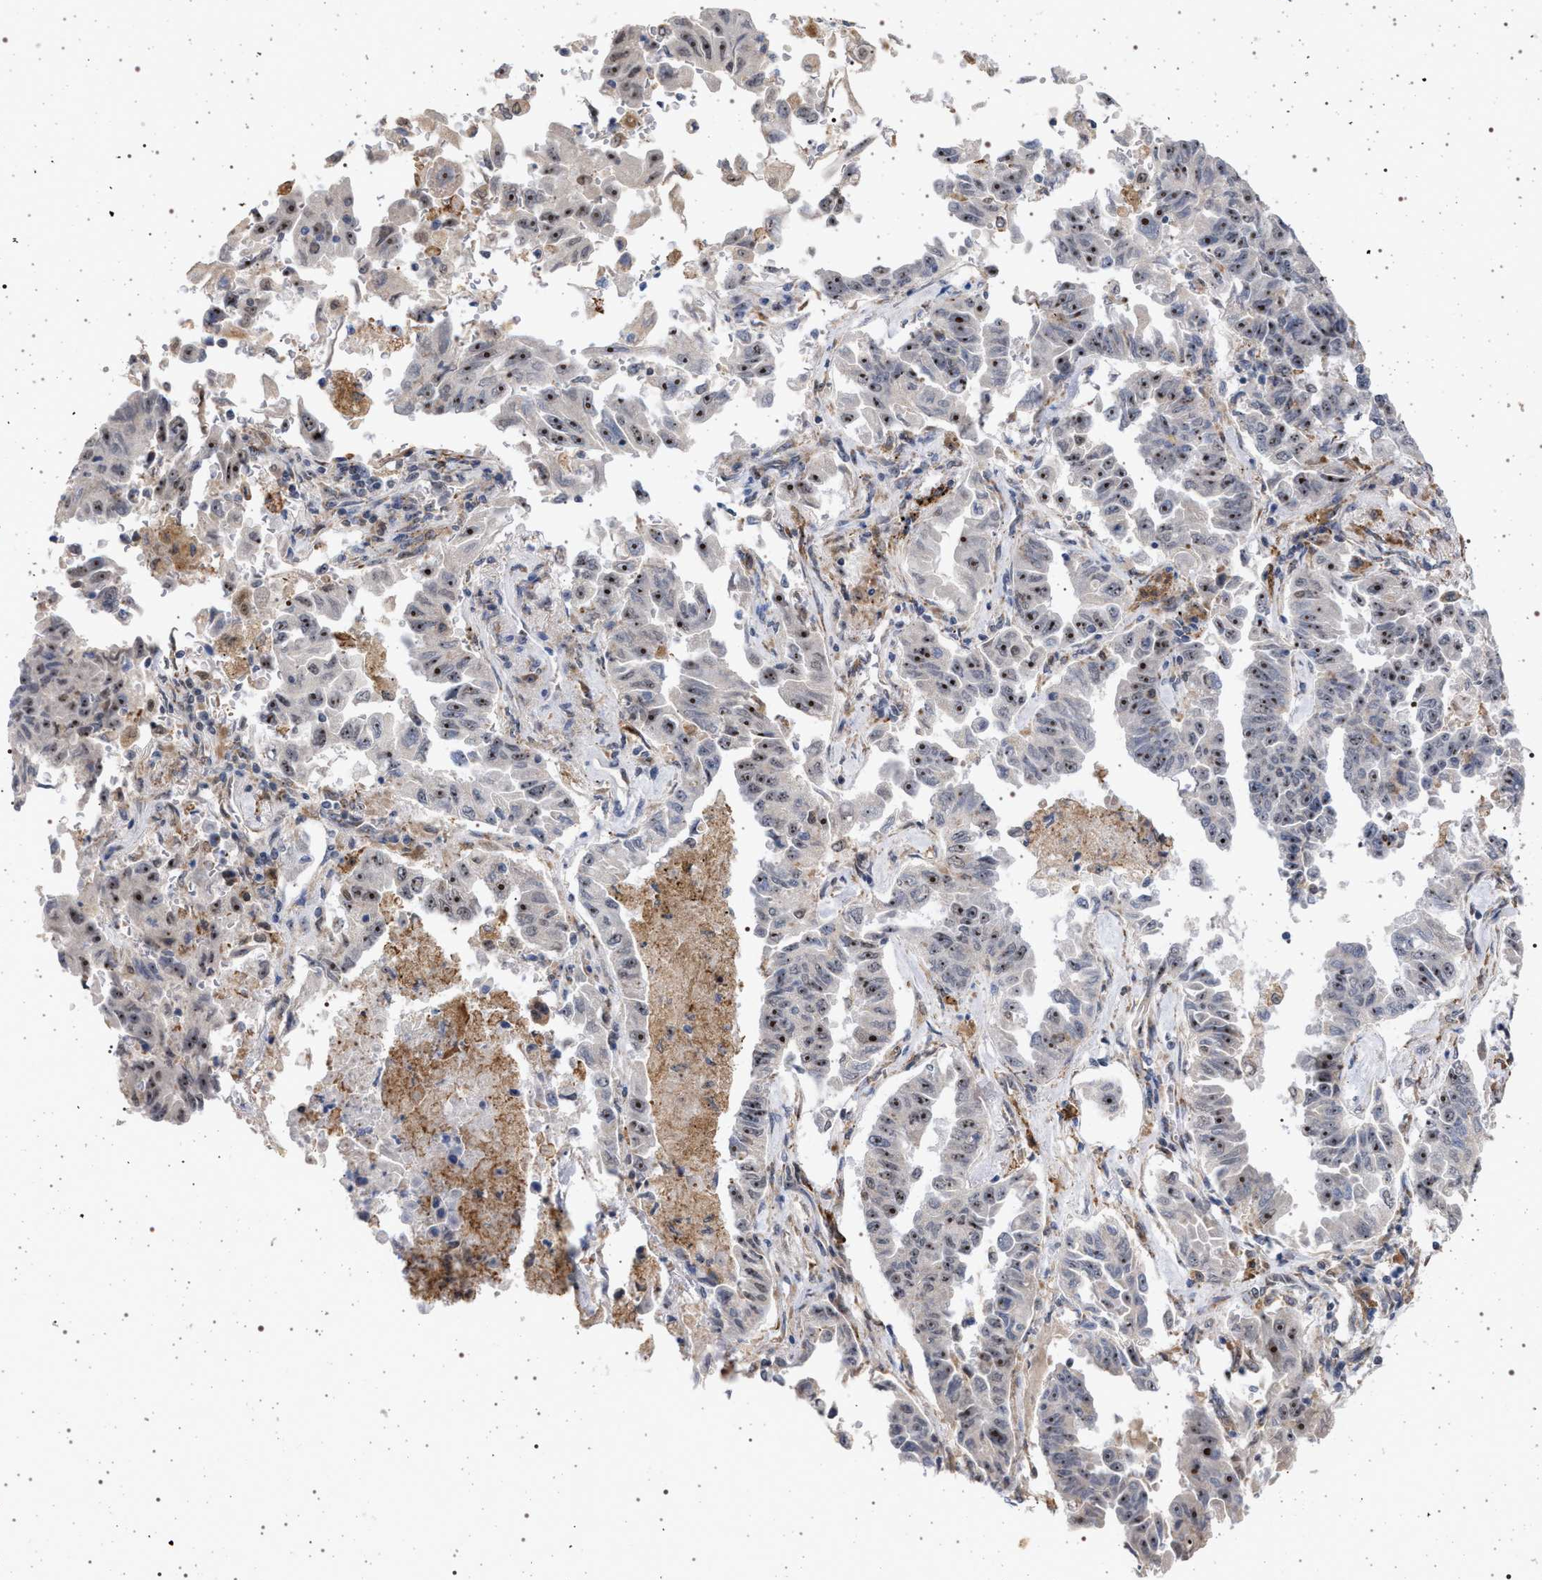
{"staining": {"intensity": "moderate", "quantity": ">75%", "location": "nuclear"}, "tissue": "lung cancer", "cell_type": "Tumor cells", "image_type": "cancer", "snomed": [{"axis": "morphology", "description": "Adenocarcinoma, NOS"}, {"axis": "topography", "description": "Lung"}], "caption": "Moderate nuclear staining for a protein is present in approximately >75% of tumor cells of lung cancer (adenocarcinoma) using immunohistochemistry (IHC).", "gene": "ELAC2", "patient": {"sex": "female", "age": 51}}